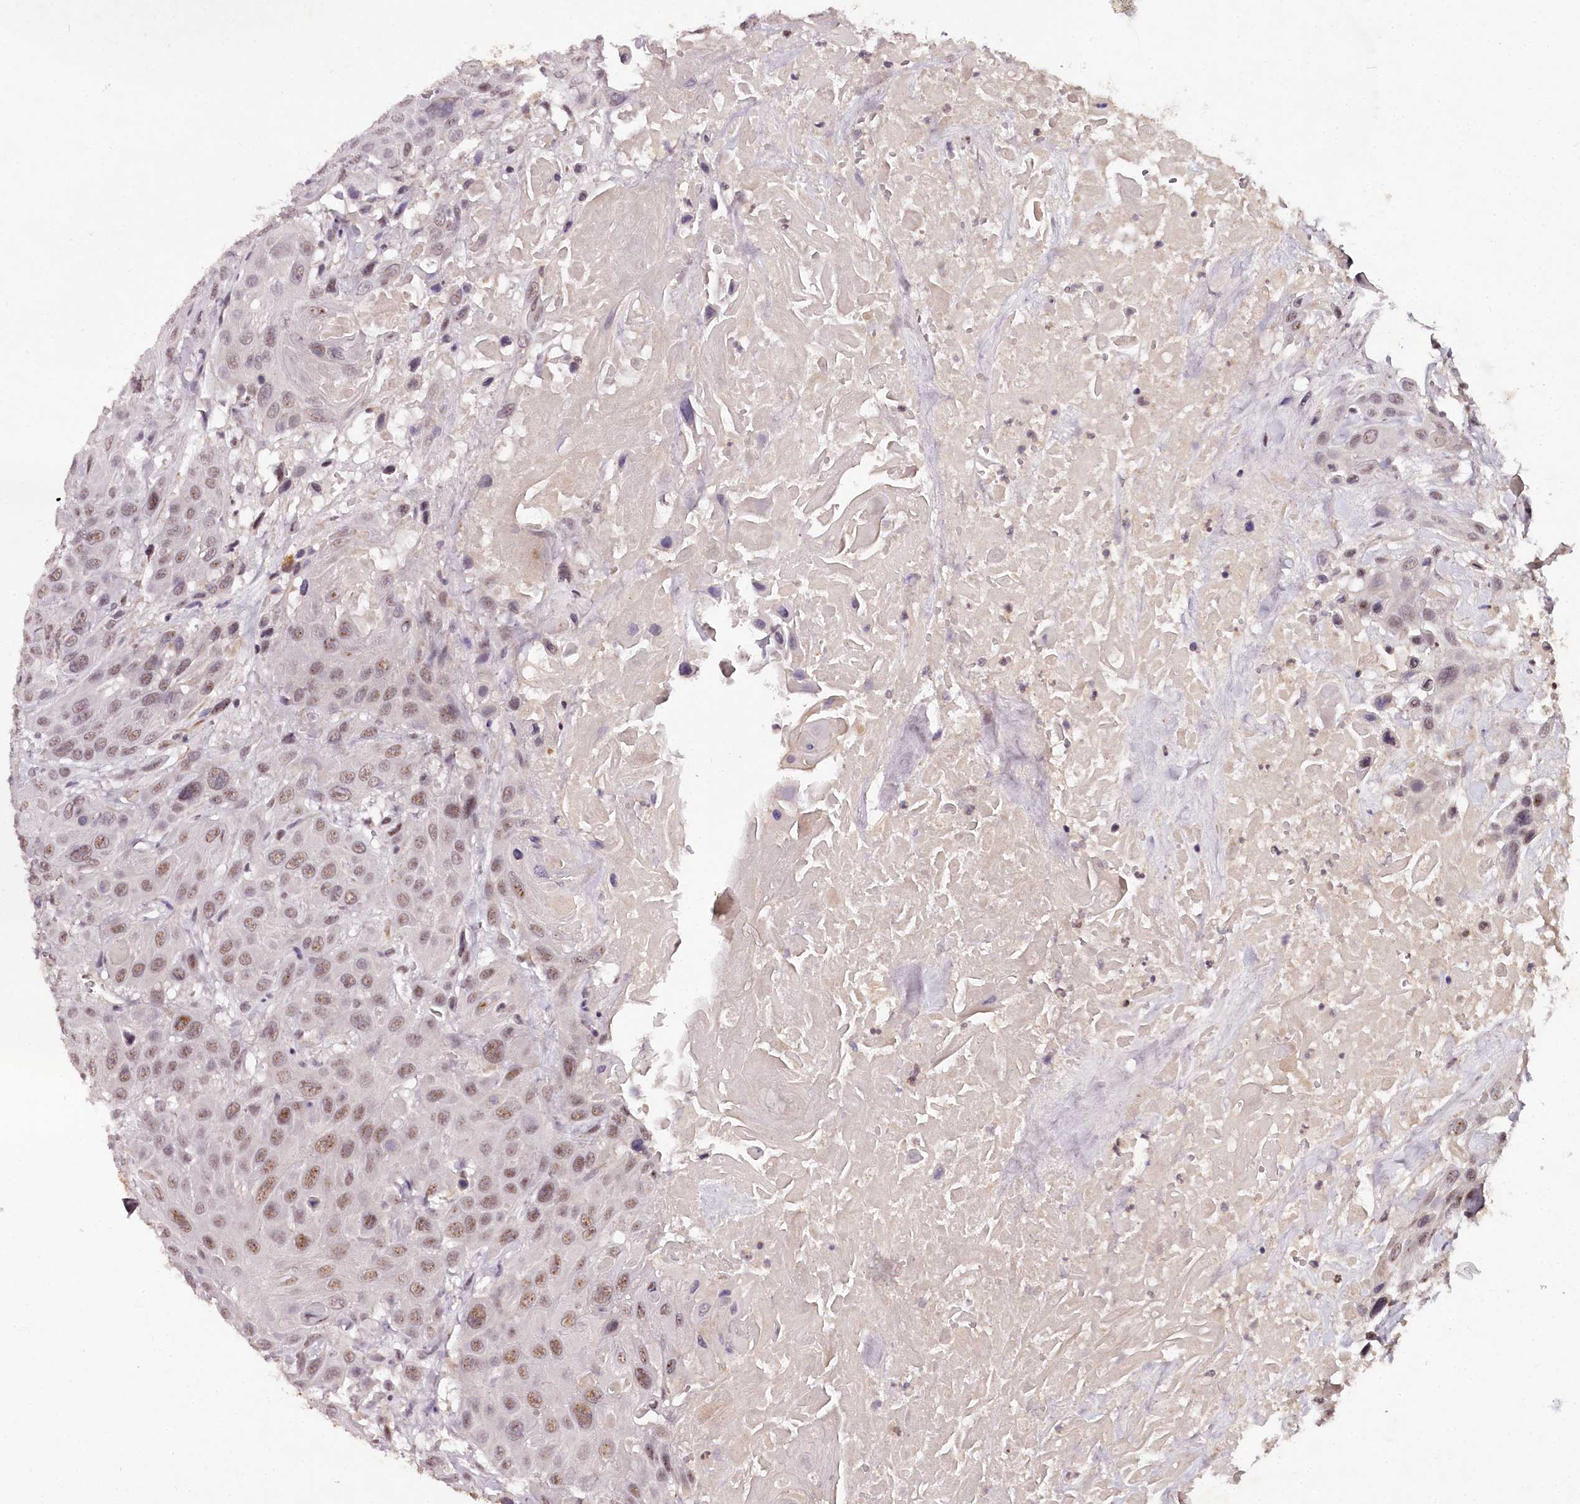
{"staining": {"intensity": "moderate", "quantity": ">75%", "location": "nuclear"}, "tissue": "head and neck cancer", "cell_type": "Tumor cells", "image_type": "cancer", "snomed": [{"axis": "morphology", "description": "Squamous cell carcinoma, NOS"}, {"axis": "topography", "description": "Head-Neck"}], "caption": "This image demonstrates immunohistochemistry staining of human head and neck squamous cell carcinoma, with medium moderate nuclear positivity in approximately >75% of tumor cells.", "gene": "MAML3", "patient": {"sex": "male", "age": 81}}